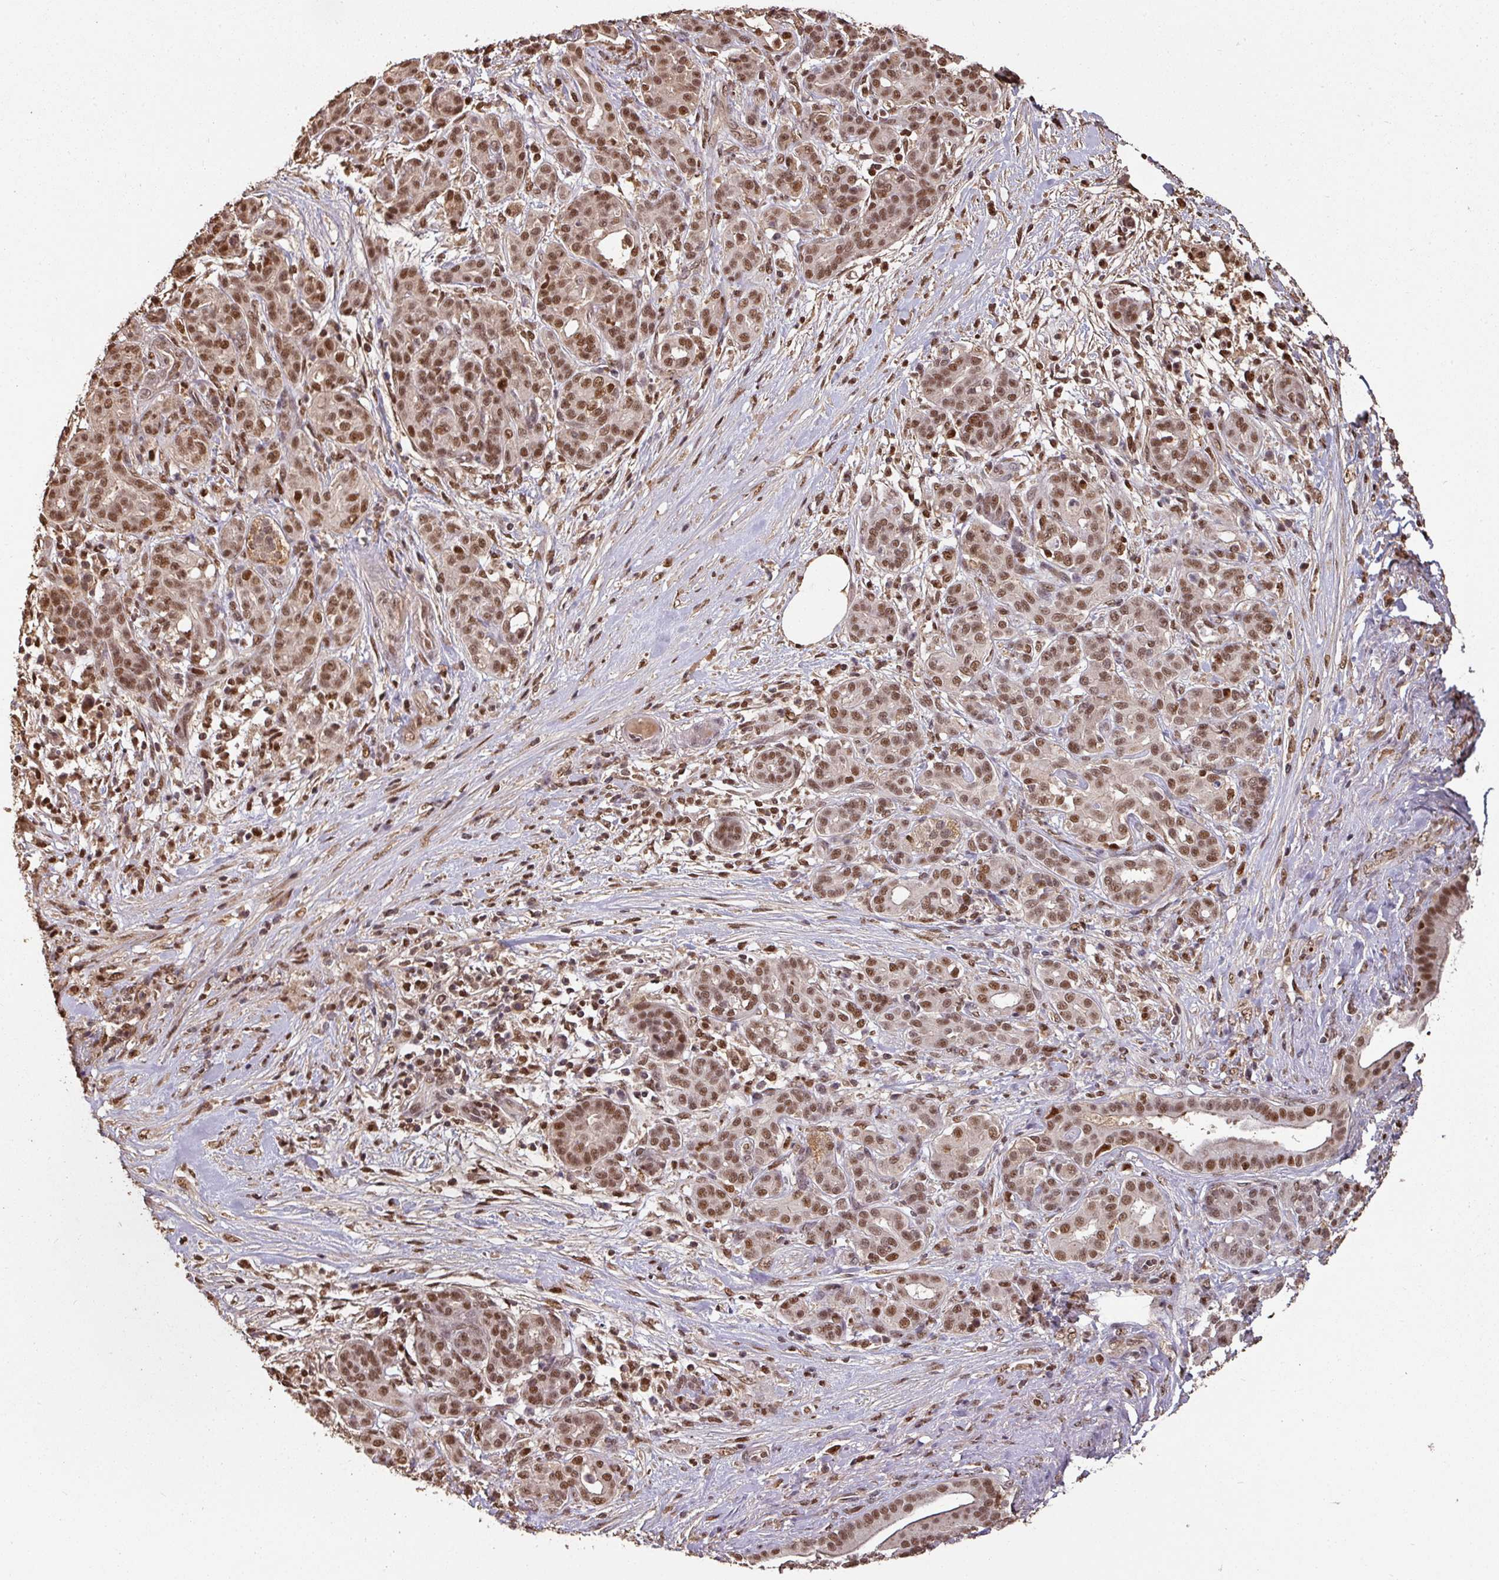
{"staining": {"intensity": "moderate", "quantity": ">75%", "location": "nuclear"}, "tissue": "pancreatic cancer", "cell_type": "Tumor cells", "image_type": "cancer", "snomed": [{"axis": "morphology", "description": "Adenocarcinoma, NOS"}, {"axis": "topography", "description": "Pancreas"}], "caption": "Protein expression analysis of human pancreatic cancer reveals moderate nuclear expression in about >75% of tumor cells.", "gene": "POLD1", "patient": {"sex": "male", "age": 44}}